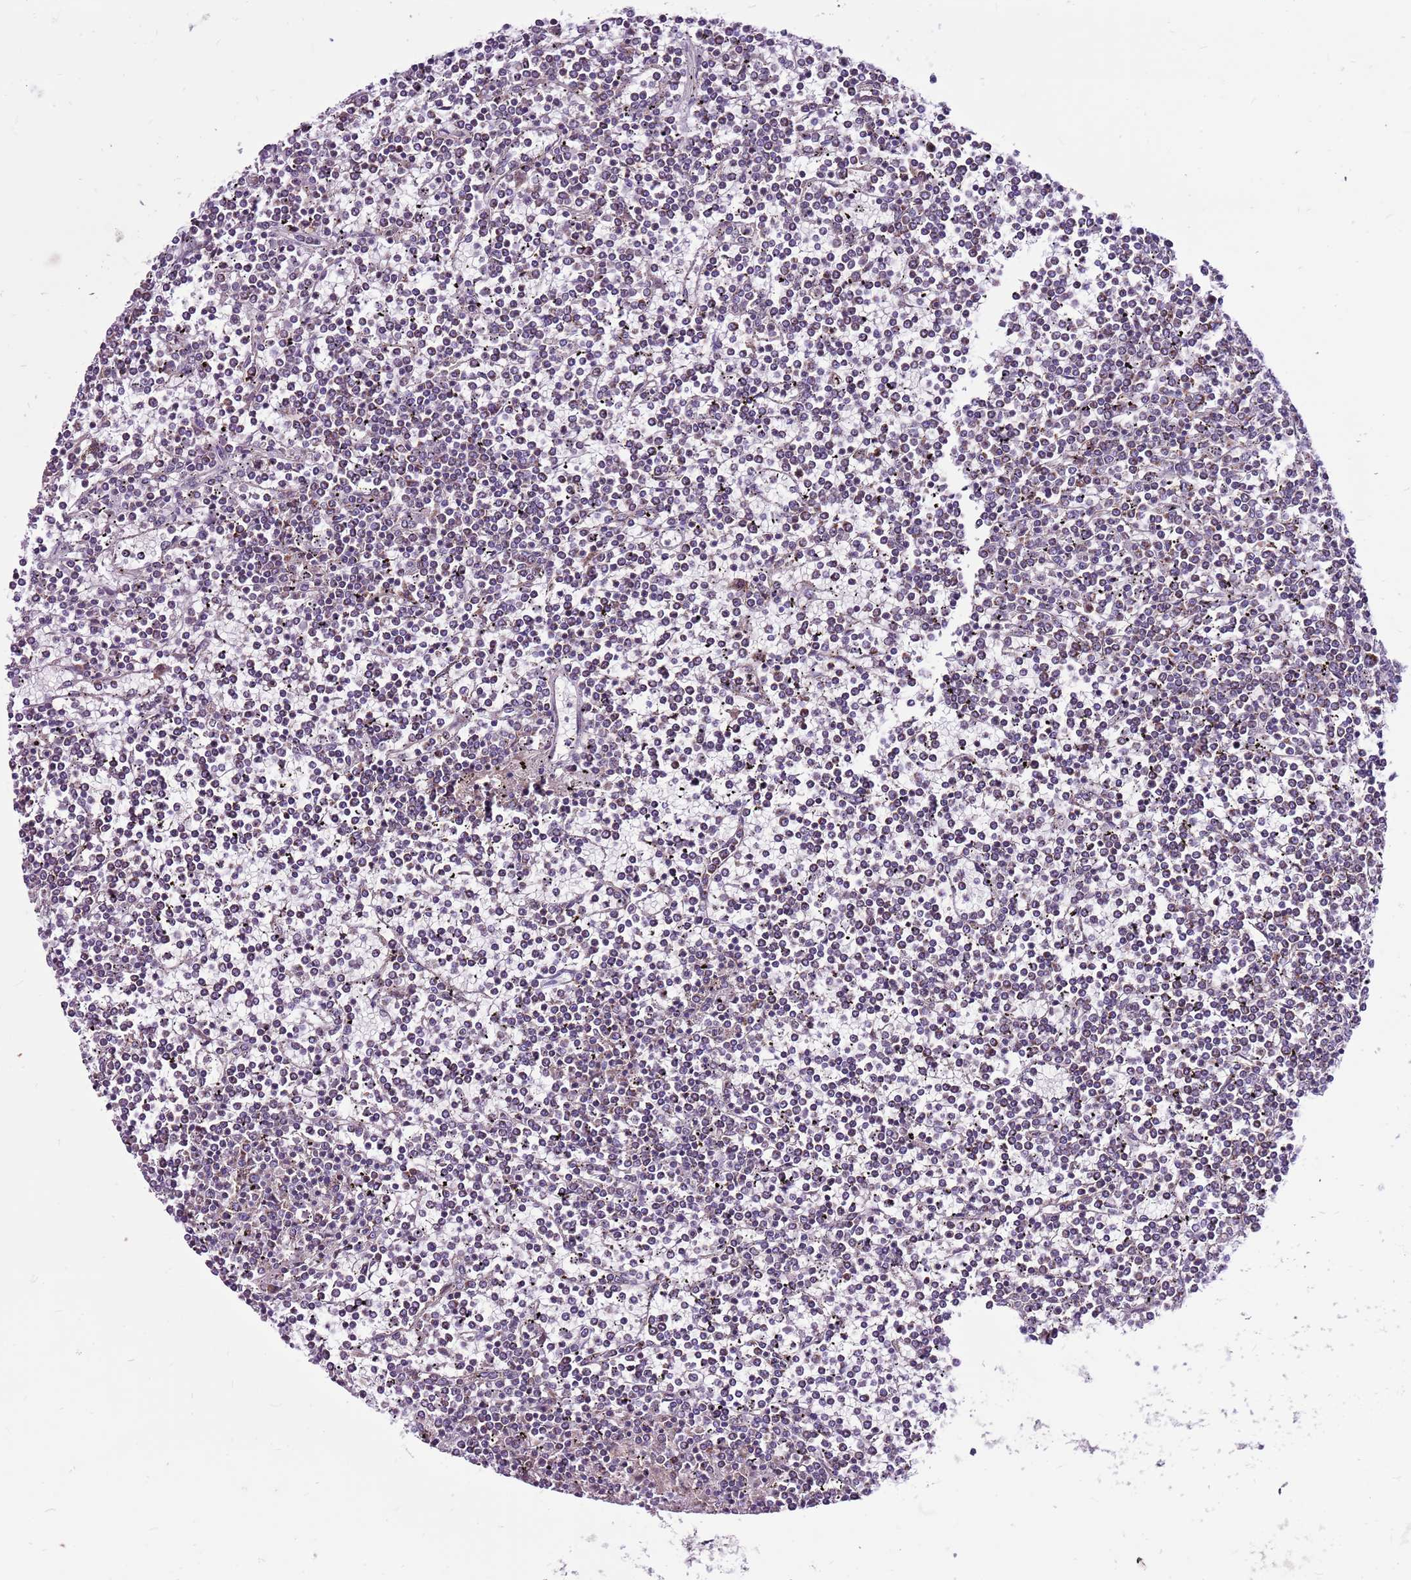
{"staining": {"intensity": "negative", "quantity": "none", "location": "none"}, "tissue": "lymphoma", "cell_type": "Tumor cells", "image_type": "cancer", "snomed": [{"axis": "morphology", "description": "Malignant lymphoma, non-Hodgkin's type, Low grade"}, {"axis": "topography", "description": "Spleen"}], "caption": "The immunohistochemistry (IHC) photomicrograph has no significant expression in tumor cells of low-grade malignant lymphoma, non-Hodgkin's type tissue.", "gene": "SMG1", "patient": {"sex": "female", "age": 19}}